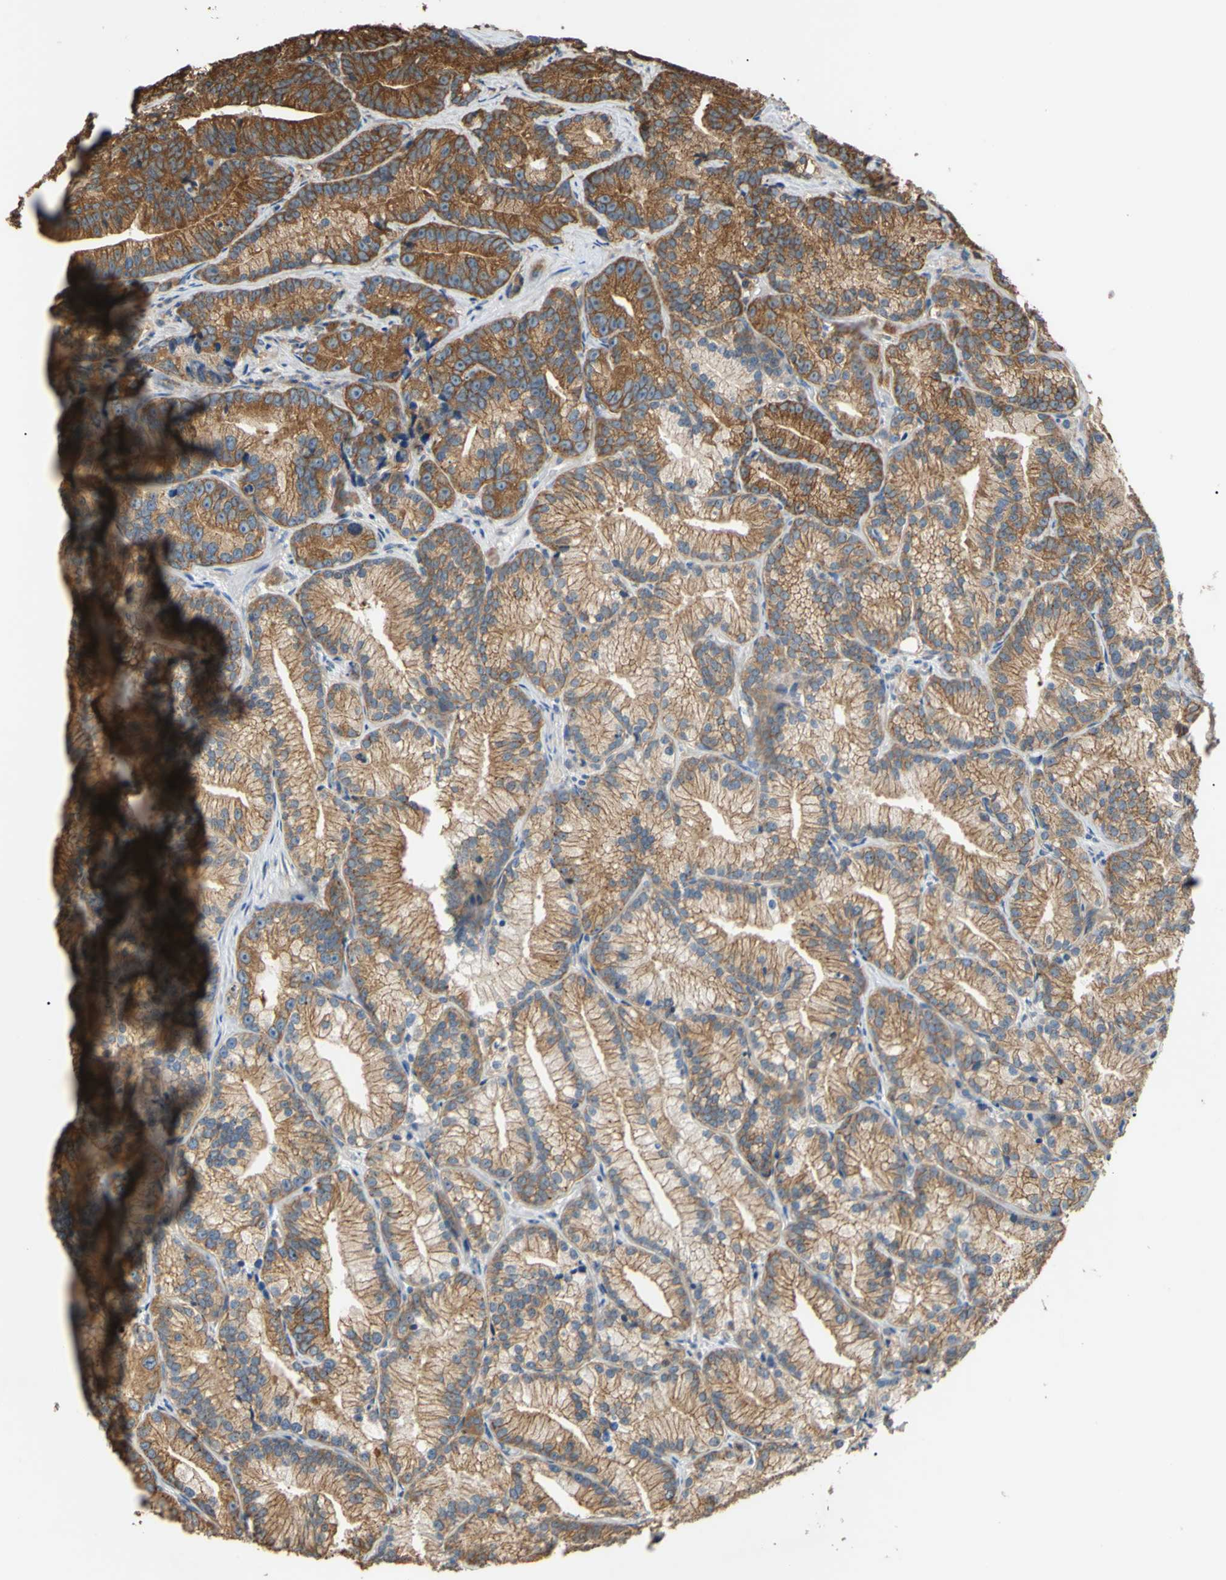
{"staining": {"intensity": "strong", "quantity": ">75%", "location": "cytoplasmic/membranous"}, "tissue": "prostate cancer", "cell_type": "Tumor cells", "image_type": "cancer", "snomed": [{"axis": "morphology", "description": "Adenocarcinoma, Low grade"}, {"axis": "topography", "description": "Prostate"}], "caption": "Protein expression by immunohistochemistry reveals strong cytoplasmic/membranous positivity in about >75% of tumor cells in adenocarcinoma (low-grade) (prostate). The protein is shown in brown color, while the nuclei are stained blue.", "gene": "CTTN", "patient": {"sex": "male", "age": 89}}